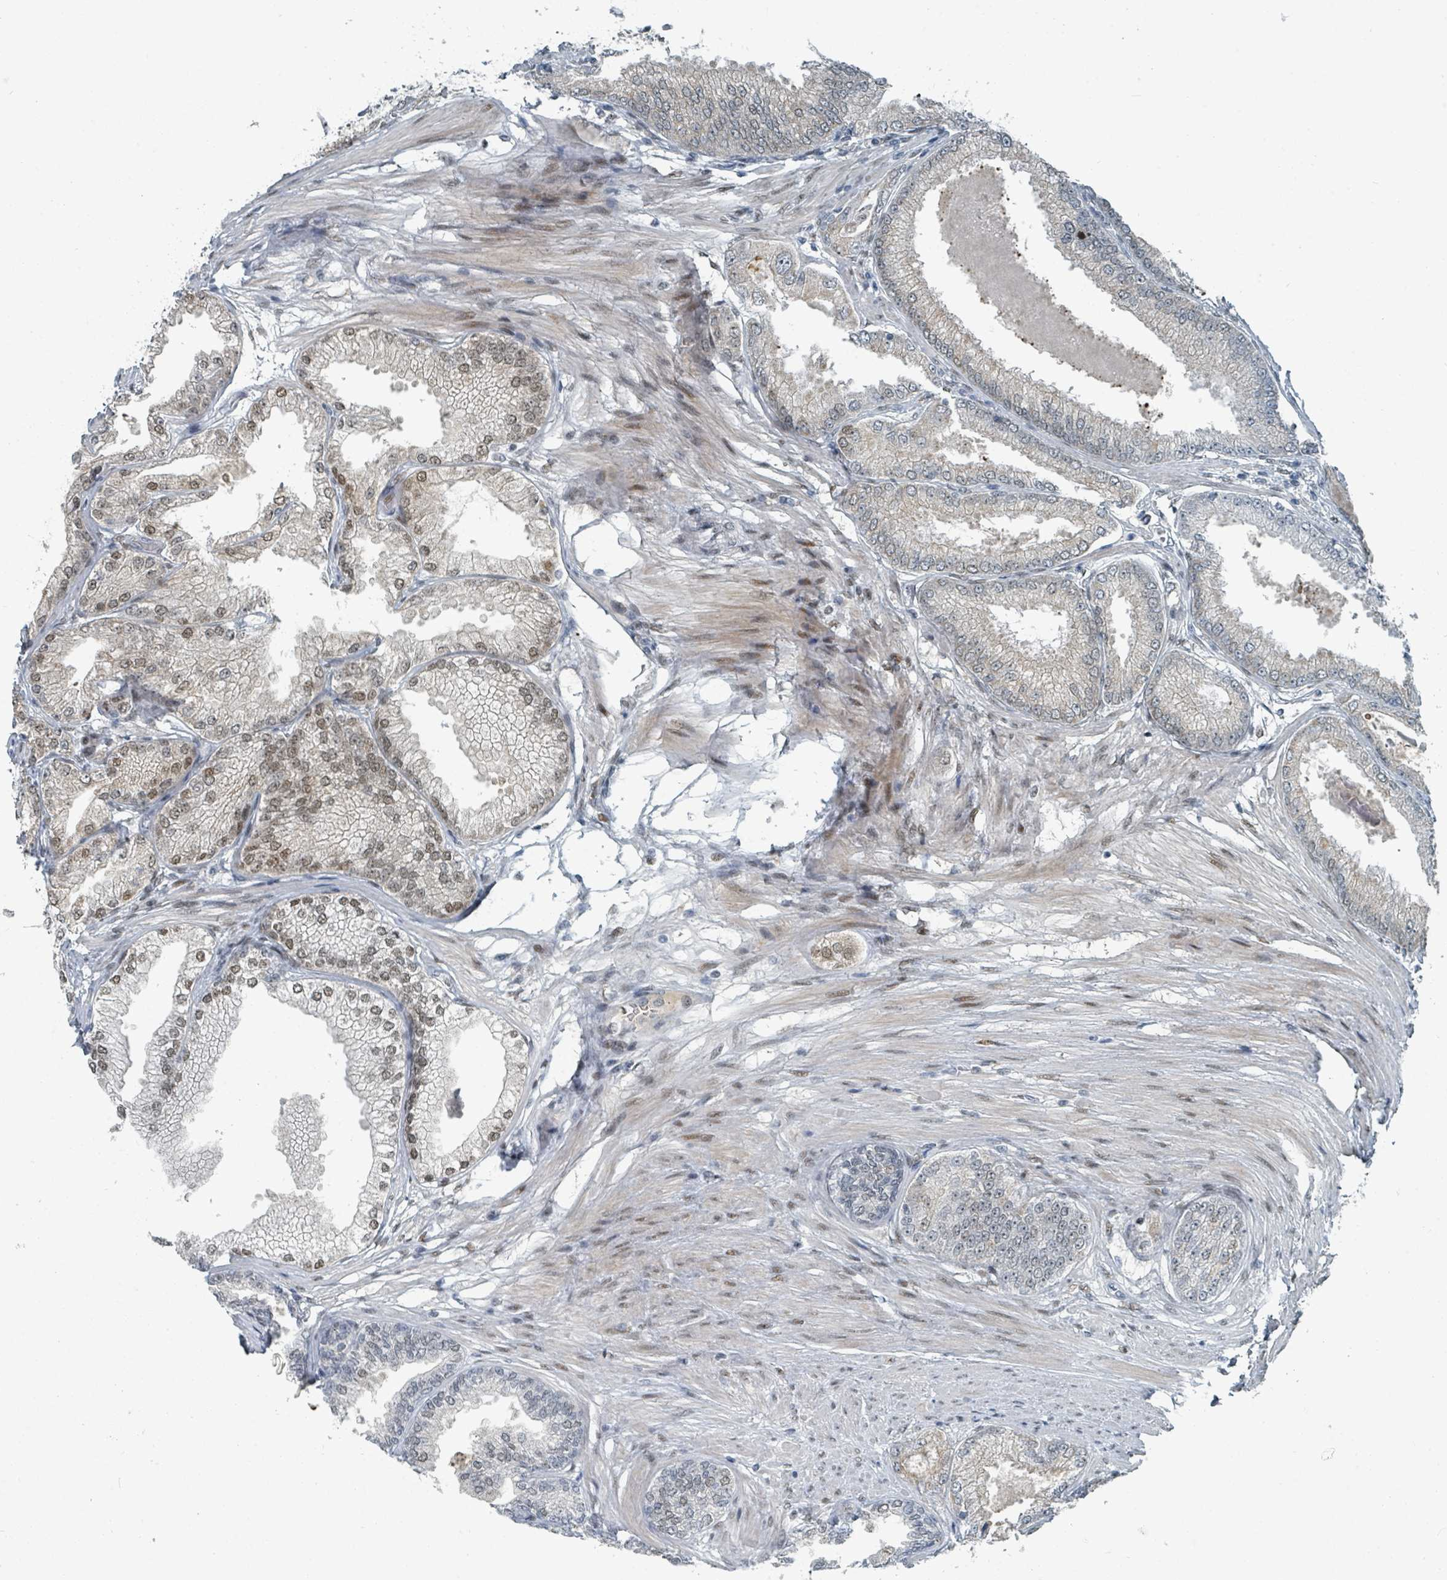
{"staining": {"intensity": "moderate", "quantity": "25%-75%", "location": "nuclear"}, "tissue": "prostate cancer", "cell_type": "Tumor cells", "image_type": "cancer", "snomed": [{"axis": "morphology", "description": "Adenocarcinoma, High grade"}, {"axis": "topography", "description": "Prostate"}], "caption": "High-grade adenocarcinoma (prostate) stained with immunohistochemistry shows moderate nuclear positivity in approximately 25%-75% of tumor cells.", "gene": "UCK1", "patient": {"sex": "male", "age": 71}}